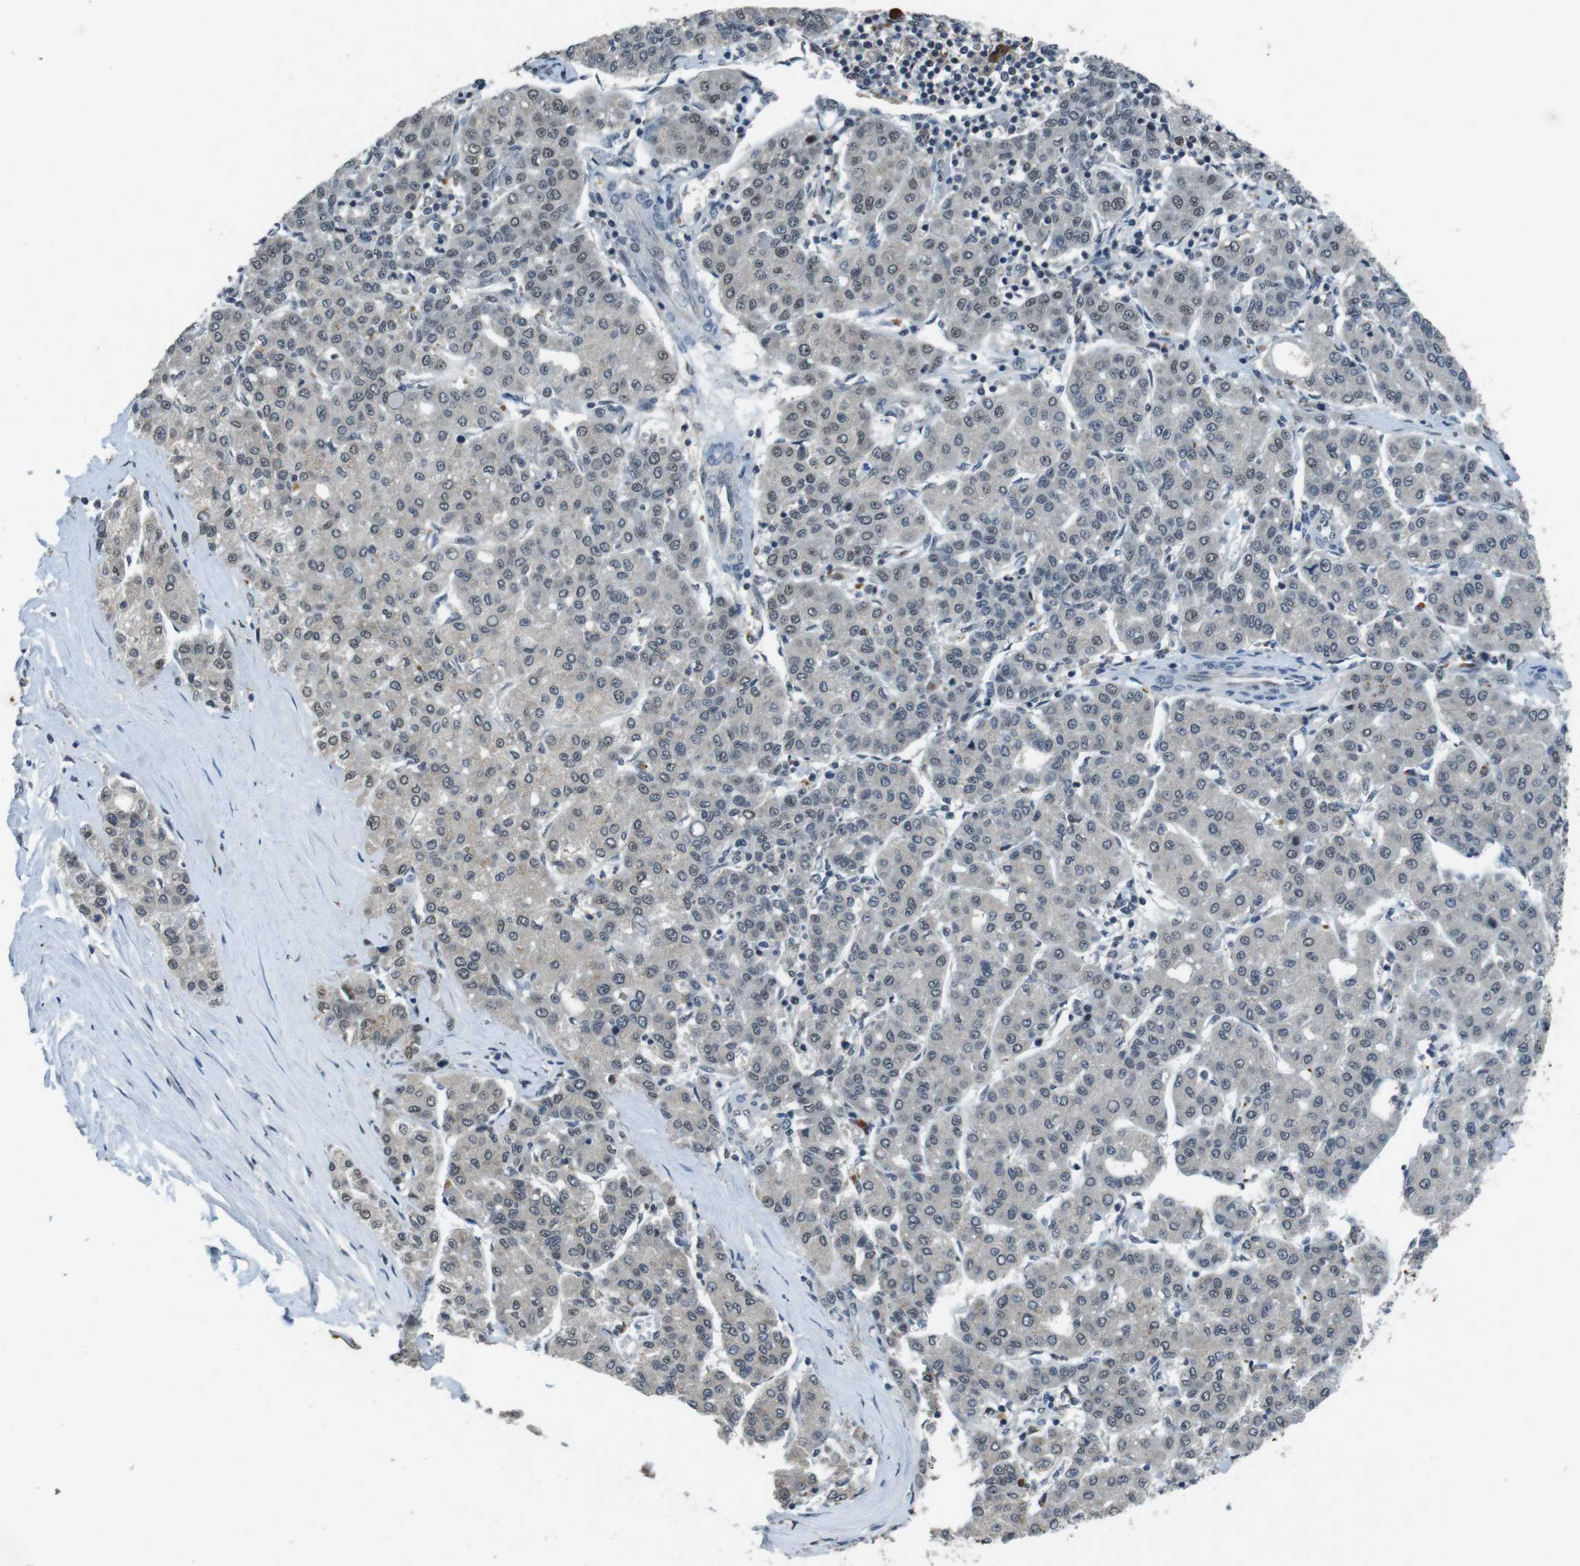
{"staining": {"intensity": "negative", "quantity": "none", "location": "none"}, "tissue": "liver cancer", "cell_type": "Tumor cells", "image_type": "cancer", "snomed": [{"axis": "morphology", "description": "Carcinoma, Hepatocellular, NOS"}, {"axis": "topography", "description": "Liver"}], "caption": "A micrograph of liver cancer (hepatocellular carcinoma) stained for a protein demonstrates no brown staining in tumor cells.", "gene": "USP7", "patient": {"sex": "male", "age": 65}}